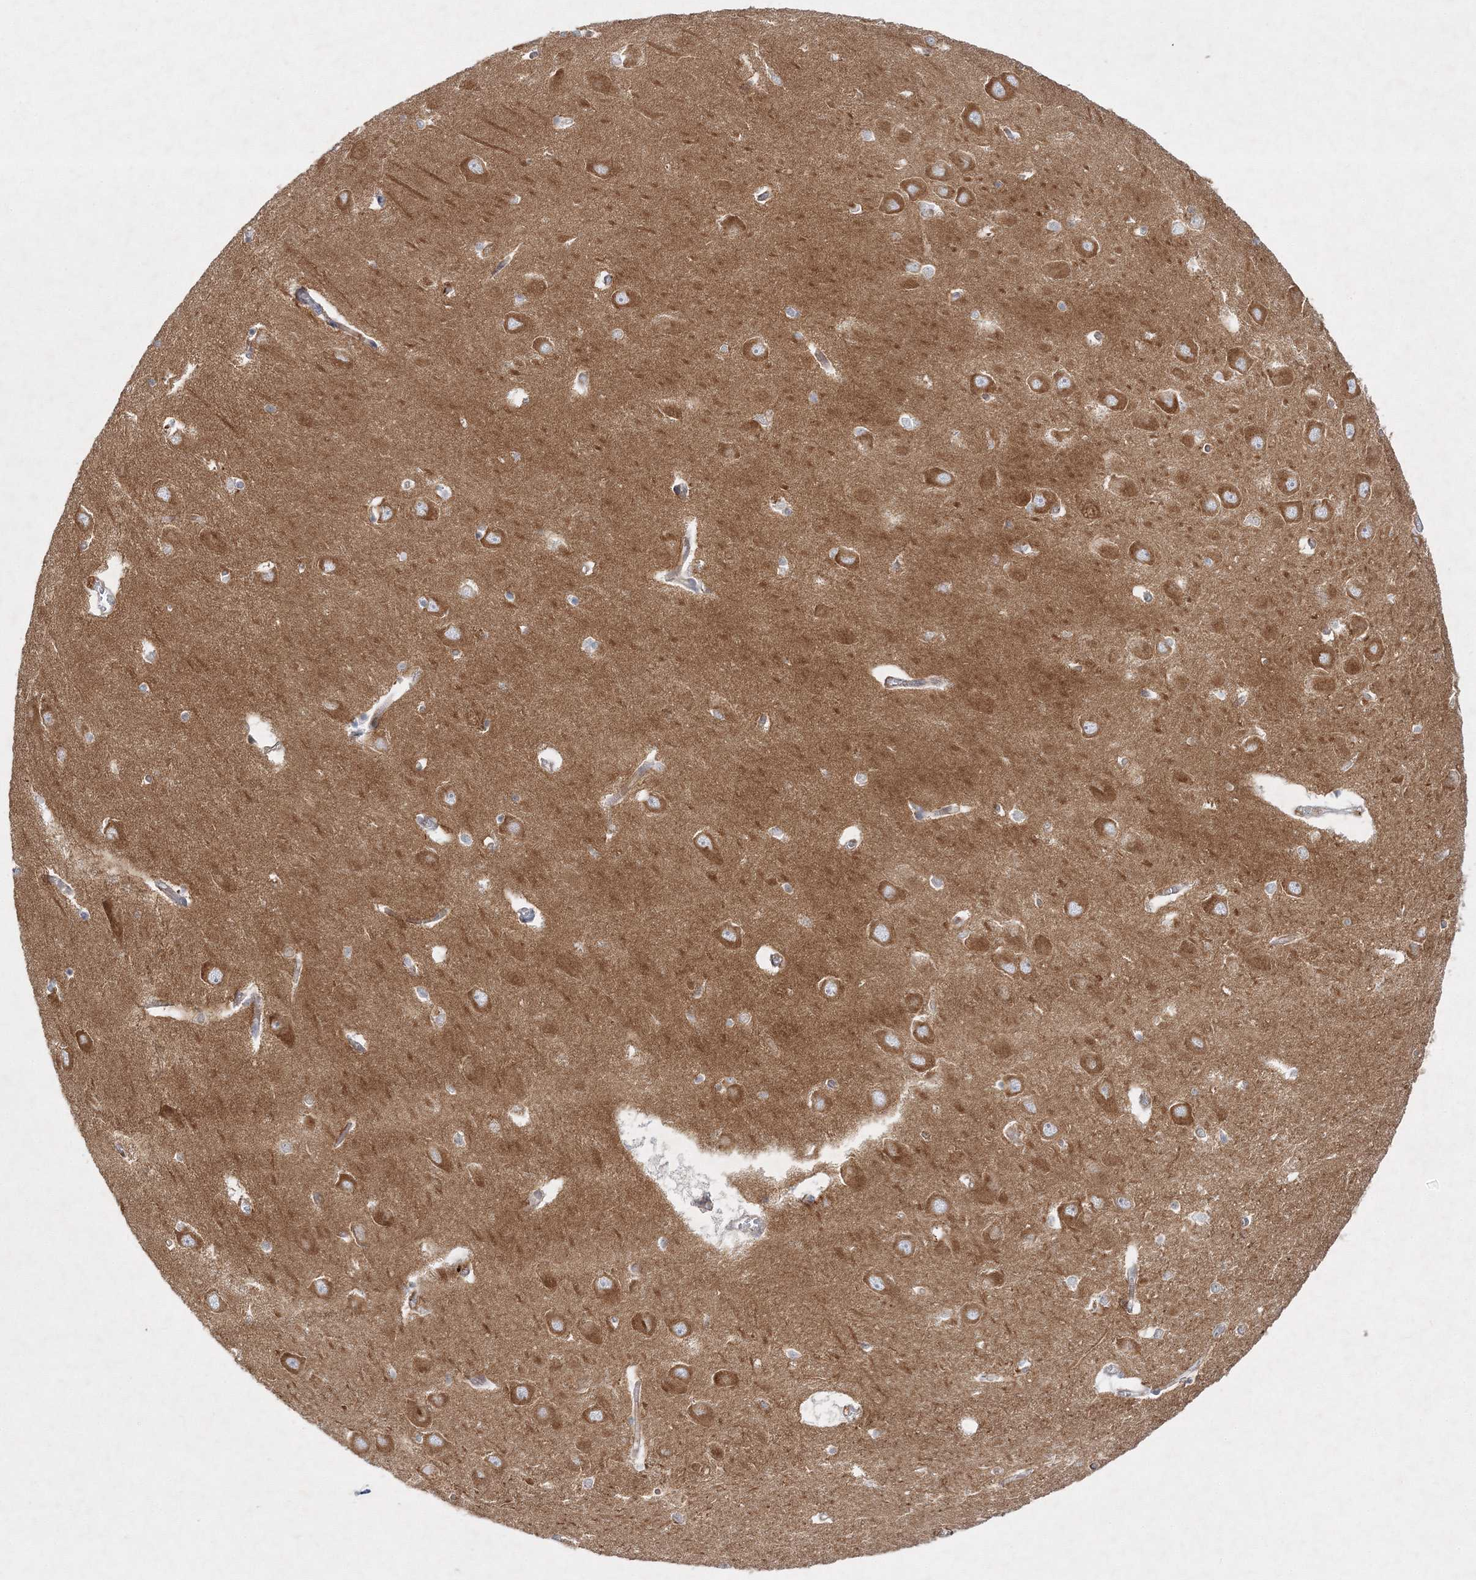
{"staining": {"intensity": "moderate", "quantity": "<25%", "location": "cytoplasmic/membranous"}, "tissue": "hippocampus", "cell_type": "Glial cells", "image_type": "normal", "snomed": [{"axis": "morphology", "description": "Normal tissue, NOS"}, {"axis": "topography", "description": "Hippocampus"}], "caption": "Moderate cytoplasmic/membranous protein expression is appreciated in about <25% of glial cells in hippocampus. Nuclei are stained in blue.", "gene": "WDR37", "patient": {"sex": "male", "age": 70}}